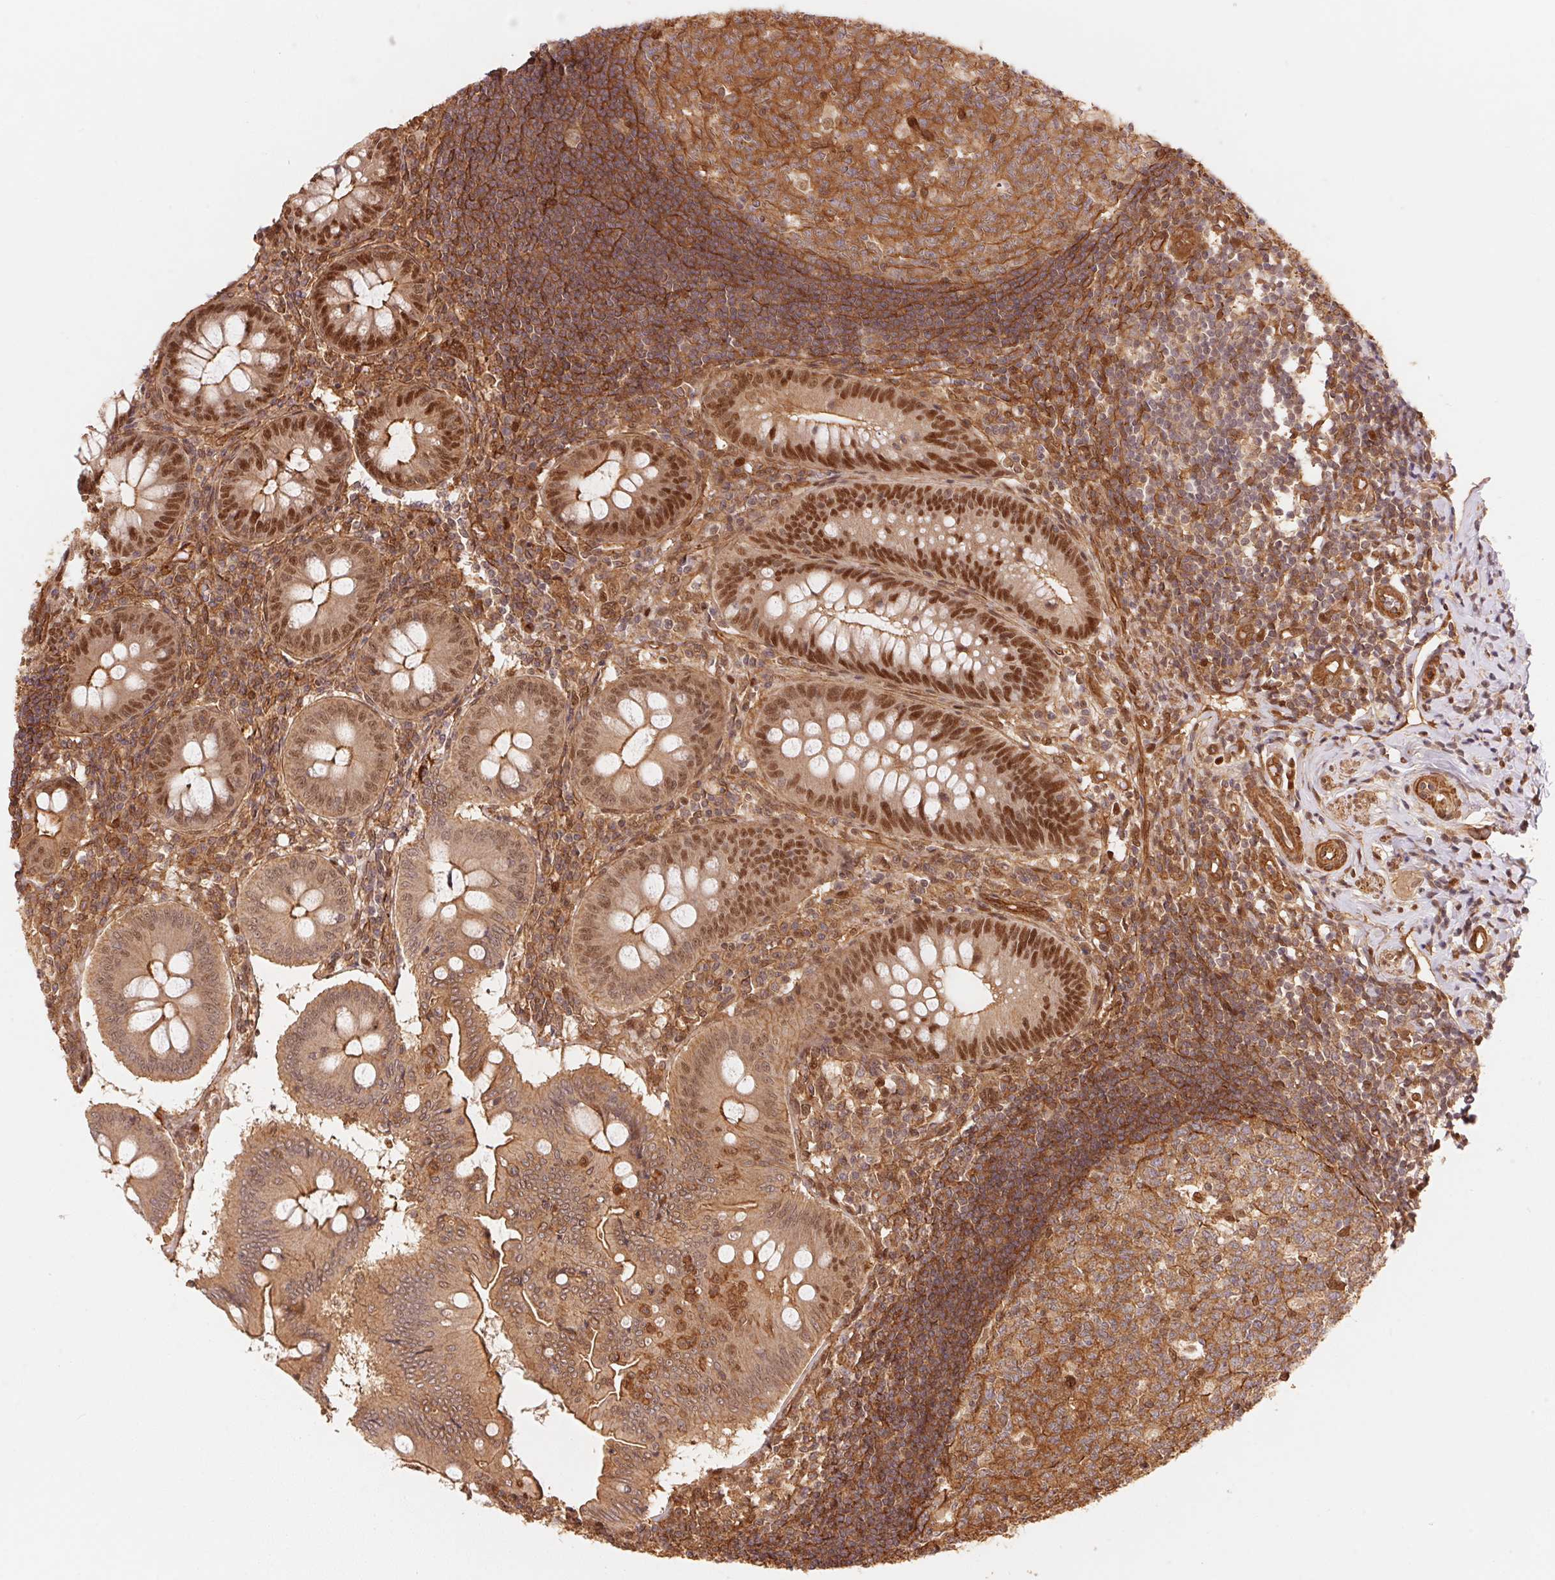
{"staining": {"intensity": "moderate", "quantity": ">75%", "location": "cytoplasmic/membranous,nuclear"}, "tissue": "appendix", "cell_type": "Glandular cells", "image_type": "normal", "snomed": [{"axis": "morphology", "description": "Normal tissue, NOS"}, {"axis": "morphology", "description": "Inflammation, NOS"}, {"axis": "topography", "description": "Appendix"}], "caption": "Immunohistochemistry (IHC) of normal human appendix displays medium levels of moderate cytoplasmic/membranous,nuclear positivity in approximately >75% of glandular cells. The protein is shown in brown color, while the nuclei are stained blue.", "gene": "TNIP2", "patient": {"sex": "male", "age": 16}}